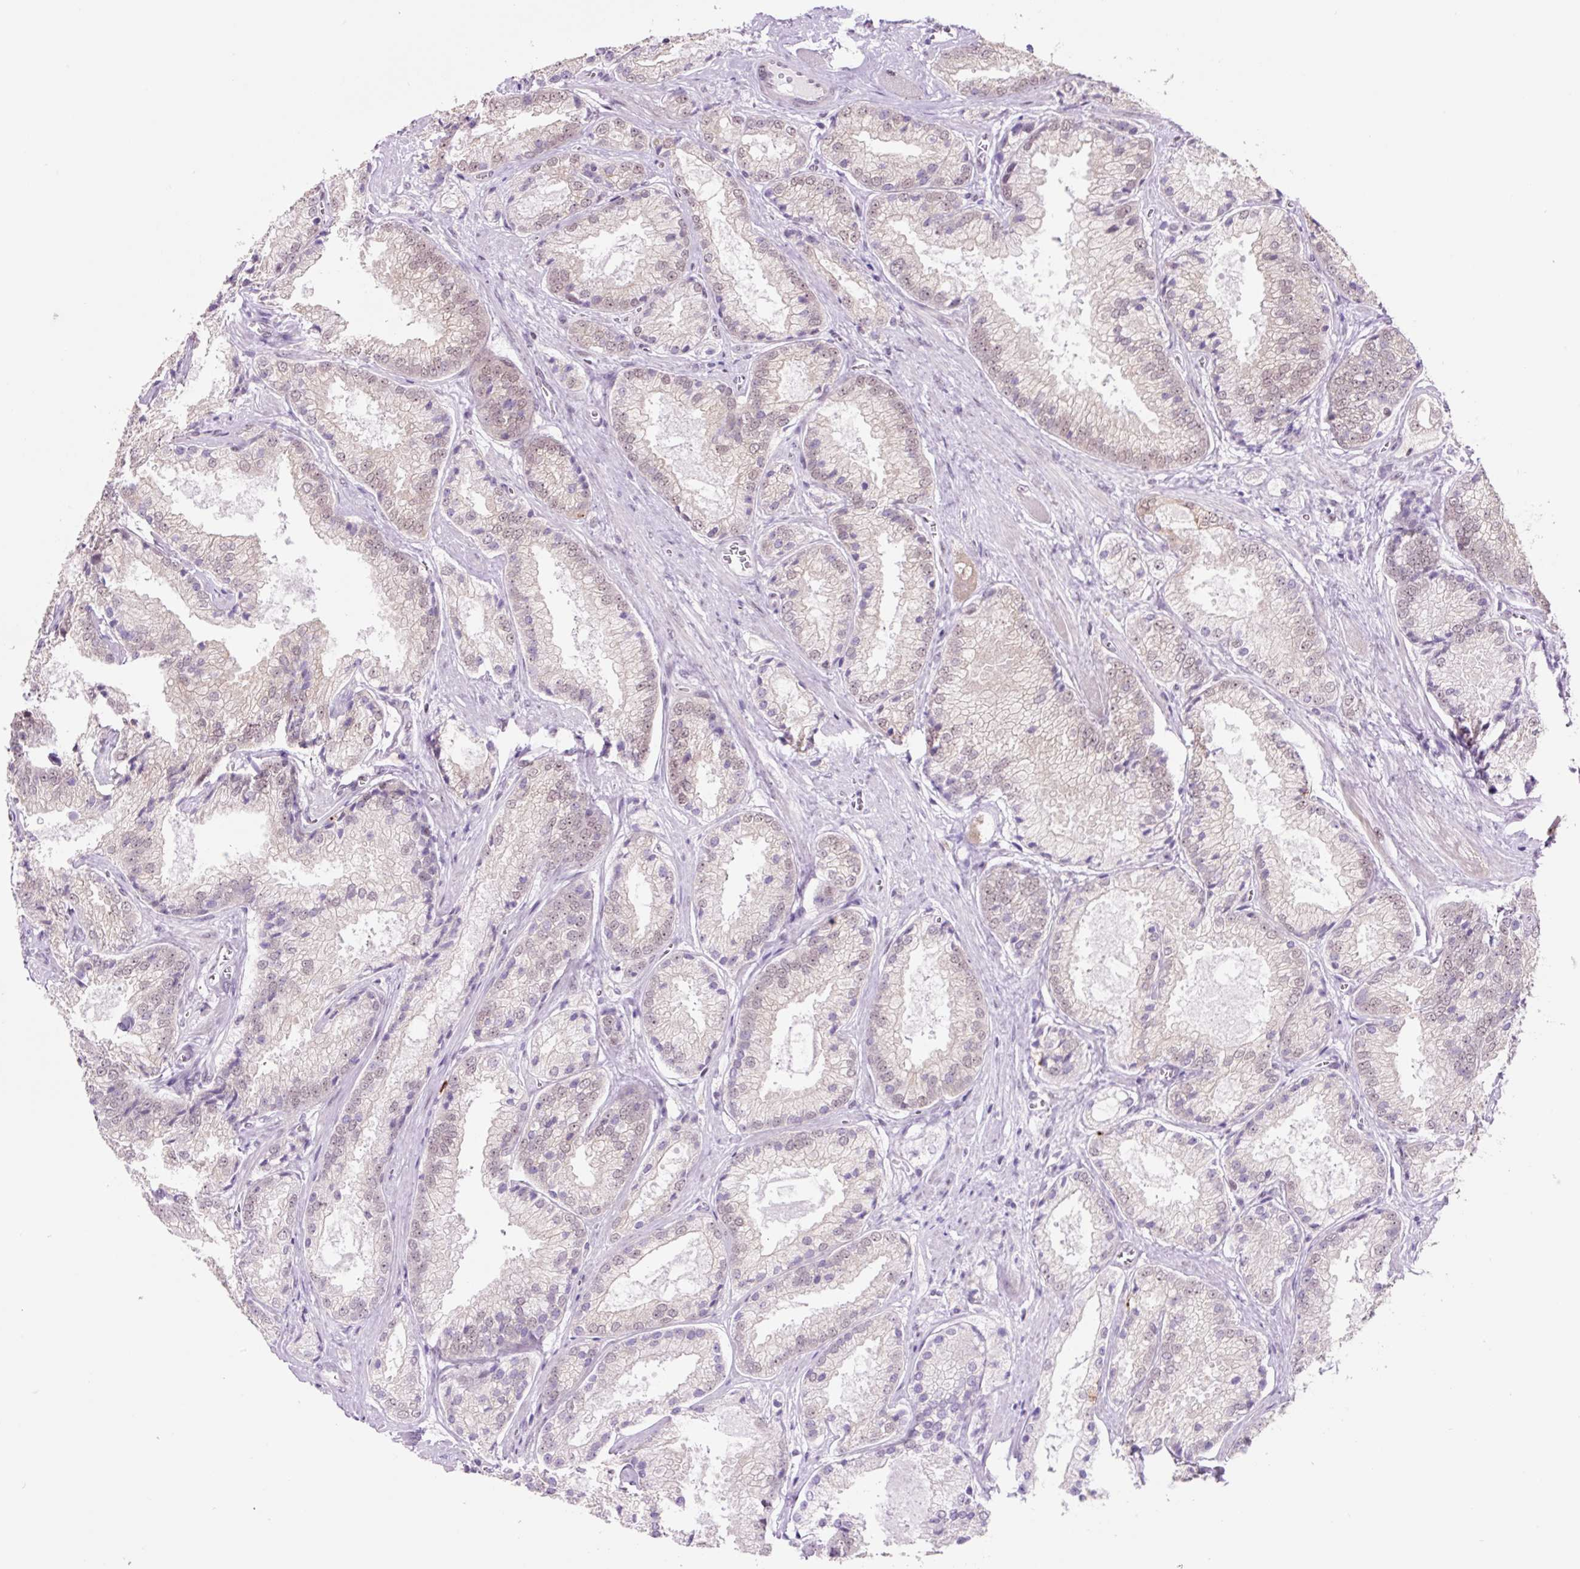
{"staining": {"intensity": "negative", "quantity": "none", "location": "none"}, "tissue": "prostate cancer", "cell_type": "Tumor cells", "image_type": "cancer", "snomed": [{"axis": "morphology", "description": "Adenocarcinoma, High grade"}, {"axis": "topography", "description": "Prostate"}], "caption": "There is no significant staining in tumor cells of prostate cancer (high-grade adenocarcinoma).", "gene": "TAF1A", "patient": {"sex": "male", "age": 68}}